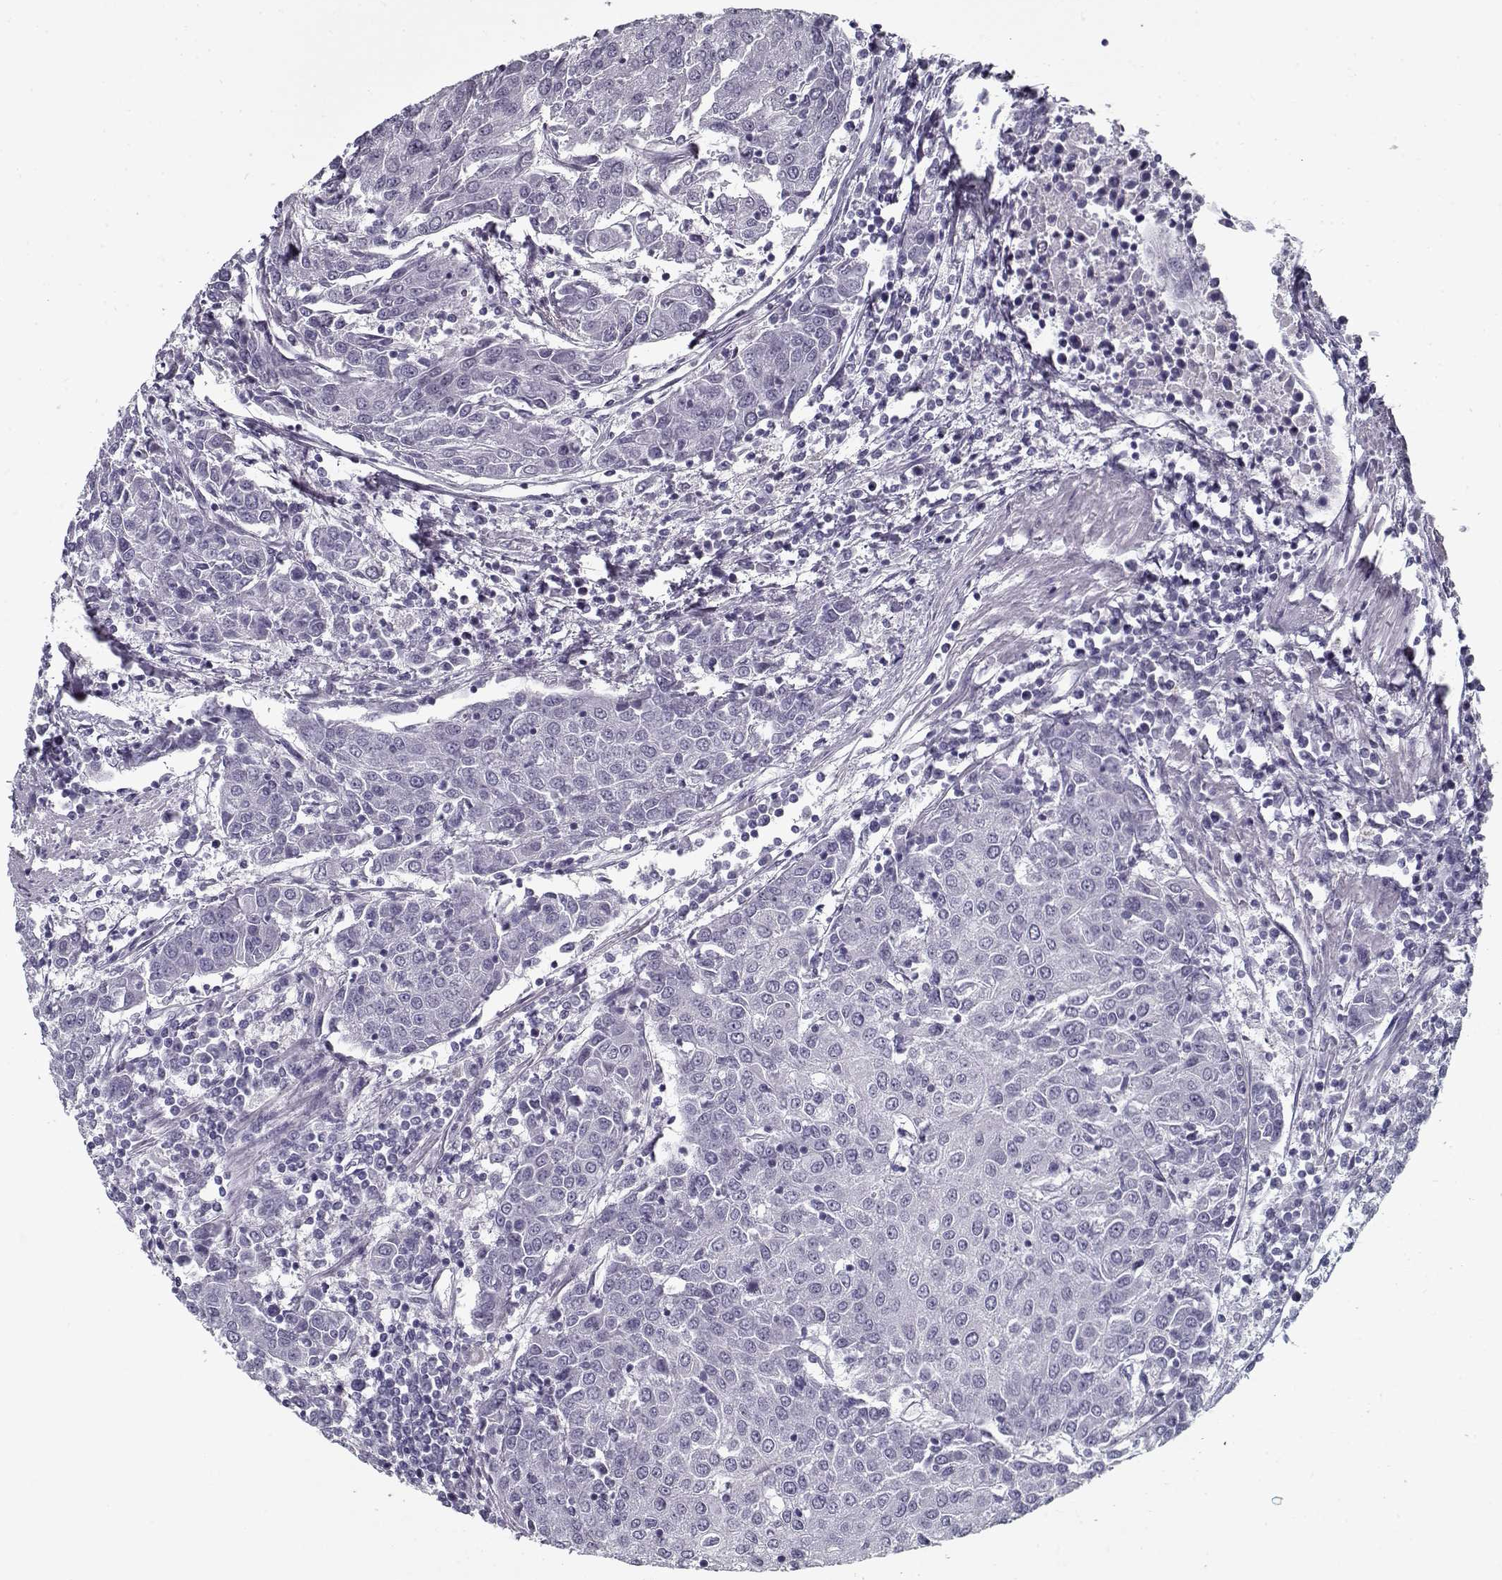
{"staining": {"intensity": "negative", "quantity": "none", "location": "none"}, "tissue": "urothelial cancer", "cell_type": "Tumor cells", "image_type": "cancer", "snomed": [{"axis": "morphology", "description": "Urothelial carcinoma, High grade"}, {"axis": "topography", "description": "Urinary bladder"}], "caption": "This is an IHC image of high-grade urothelial carcinoma. There is no expression in tumor cells.", "gene": "SPACA9", "patient": {"sex": "female", "age": 85}}